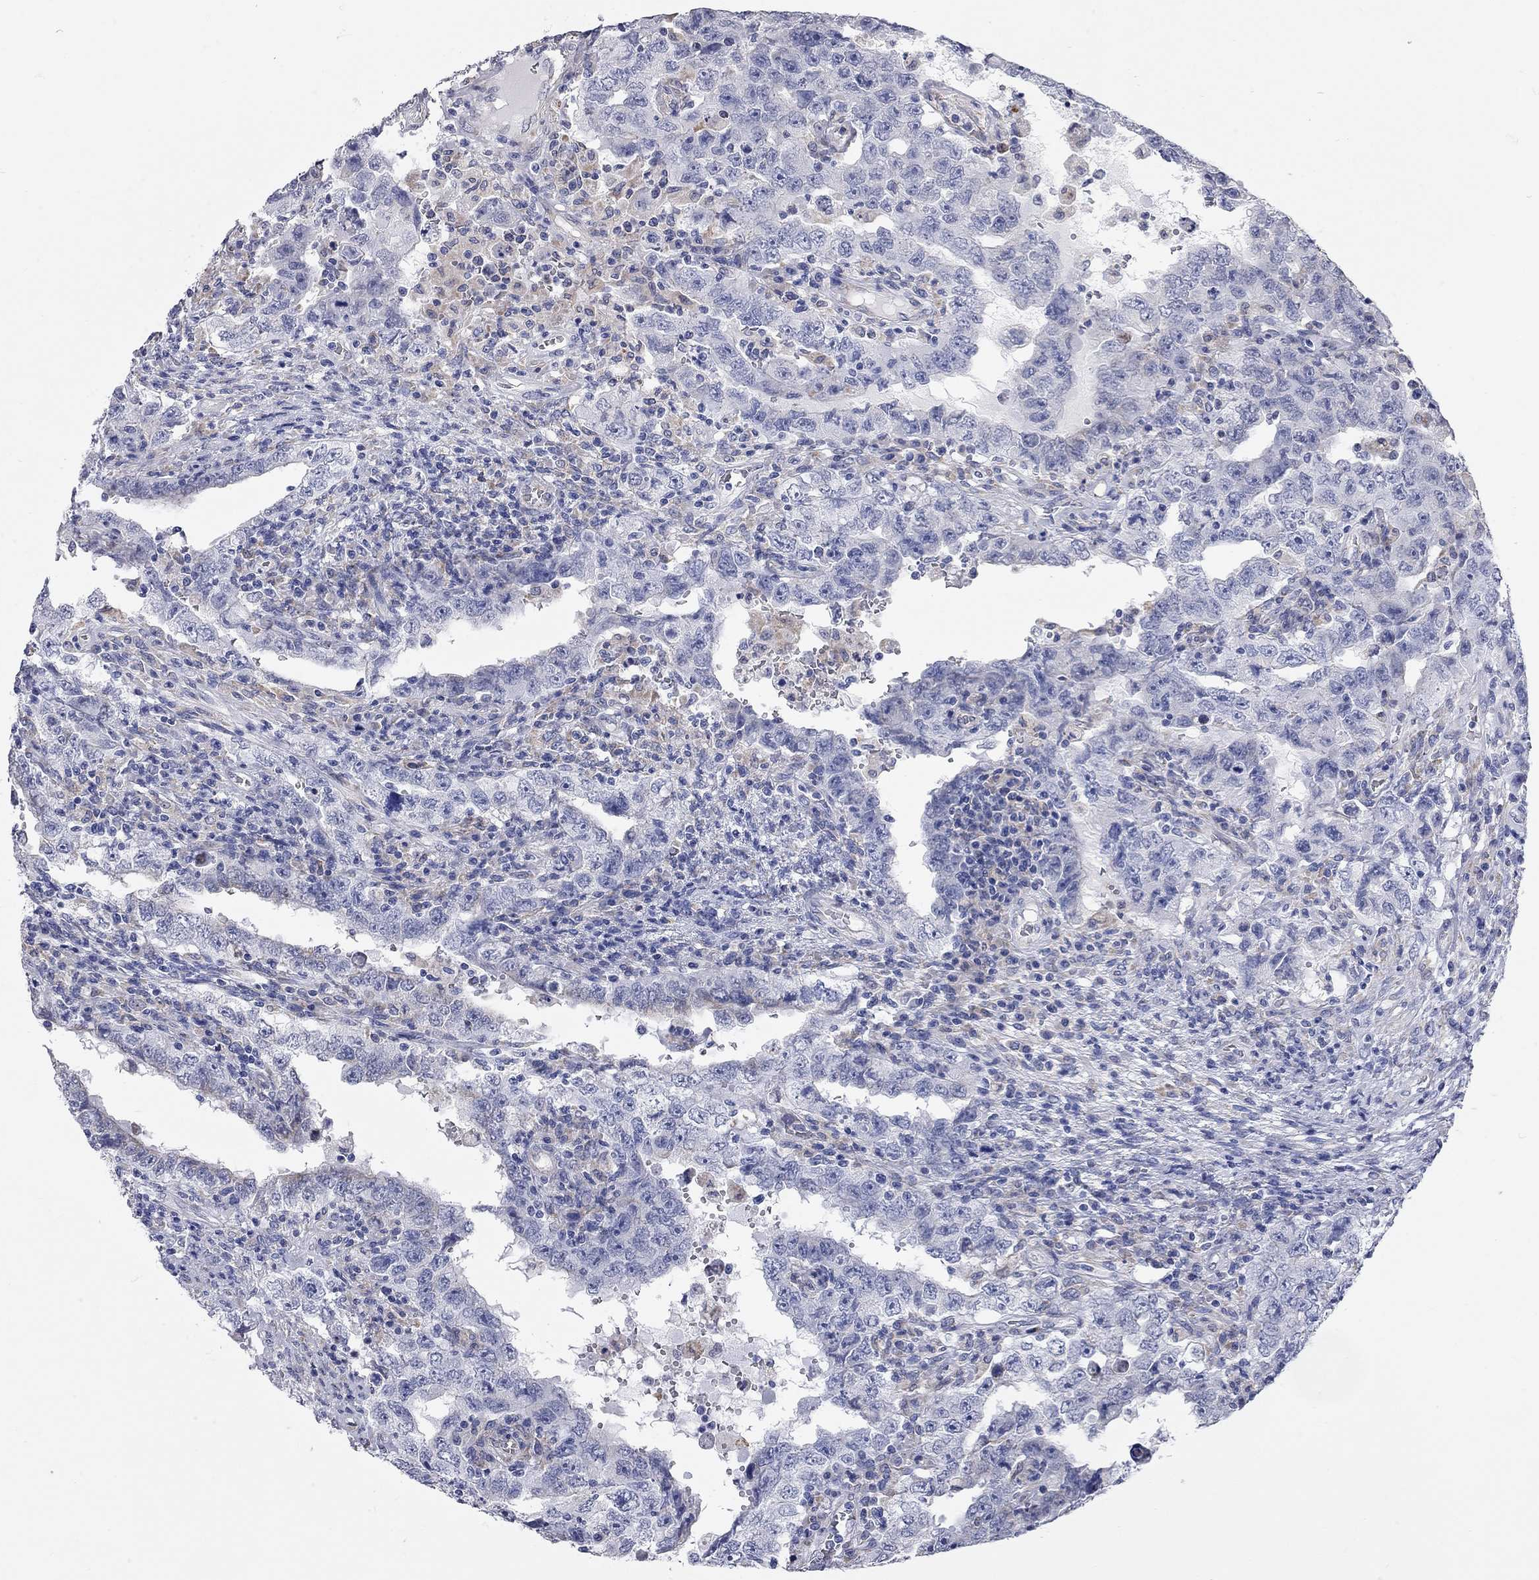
{"staining": {"intensity": "negative", "quantity": "none", "location": "none"}, "tissue": "testis cancer", "cell_type": "Tumor cells", "image_type": "cancer", "snomed": [{"axis": "morphology", "description": "Carcinoma, Embryonal, NOS"}, {"axis": "topography", "description": "Testis"}], "caption": "DAB (3,3'-diaminobenzidine) immunohistochemical staining of testis cancer exhibits no significant positivity in tumor cells.", "gene": "XAGE2", "patient": {"sex": "male", "age": 26}}